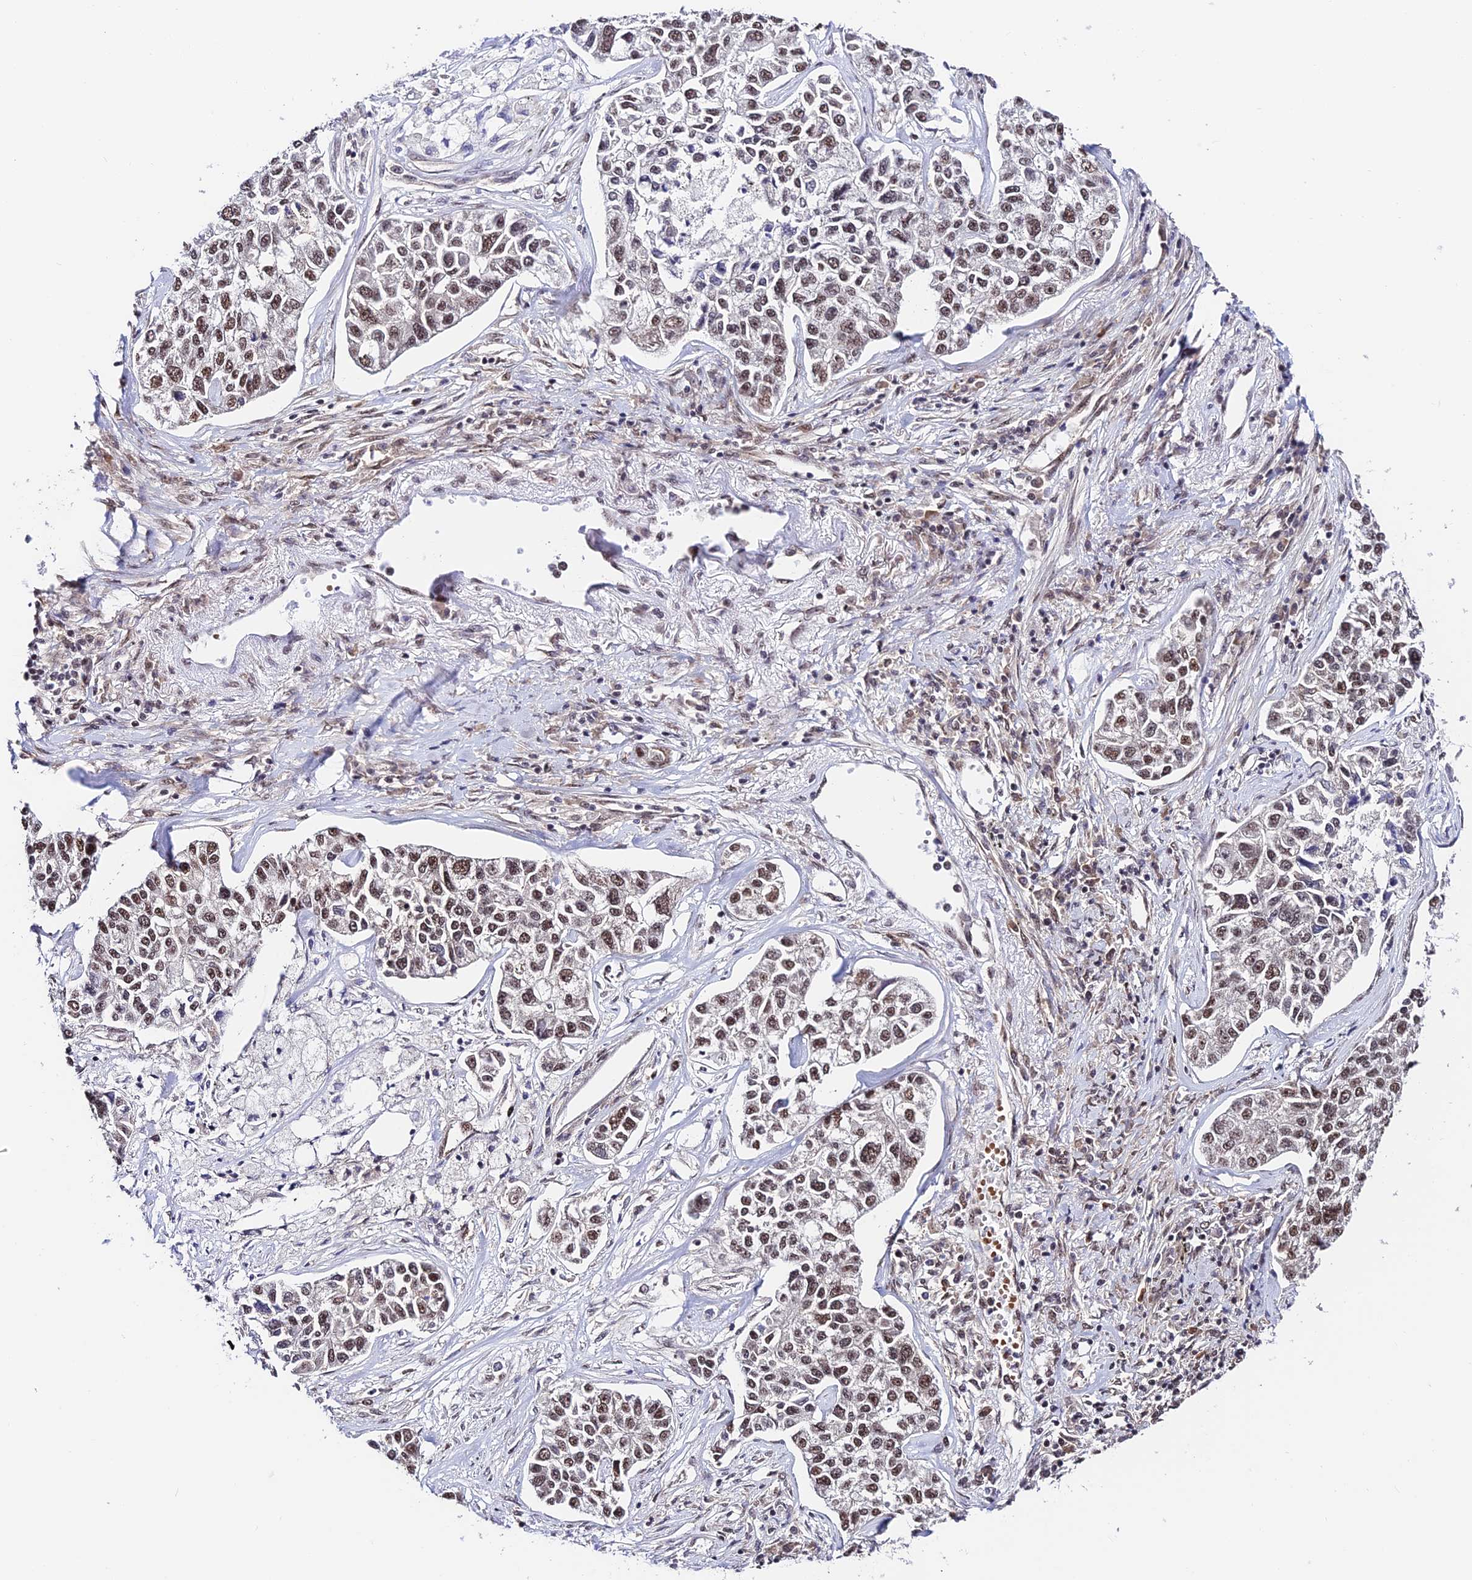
{"staining": {"intensity": "moderate", "quantity": ">75%", "location": "nuclear"}, "tissue": "lung cancer", "cell_type": "Tumor cells", "image_type": "cancer", "snomed": [{"axis": "morphology", "description": "Adenocarcinoma, NOS"}, {"axis": "topography", "description": "Lung"}], "caption": "Lung cancer (adenocarcinoma) tissue displays moderate nuclear staining in approximately >75% of tumor cells, visualized by immunohistochemistry. (Stains: DAB (3,3'-diaminobenzidine) in brown, nuclei in blue, Microscopy: brightfield microscopy at high magnification).", "gene": "RBM42", "patient": {"sex": "male", "age": 49}}